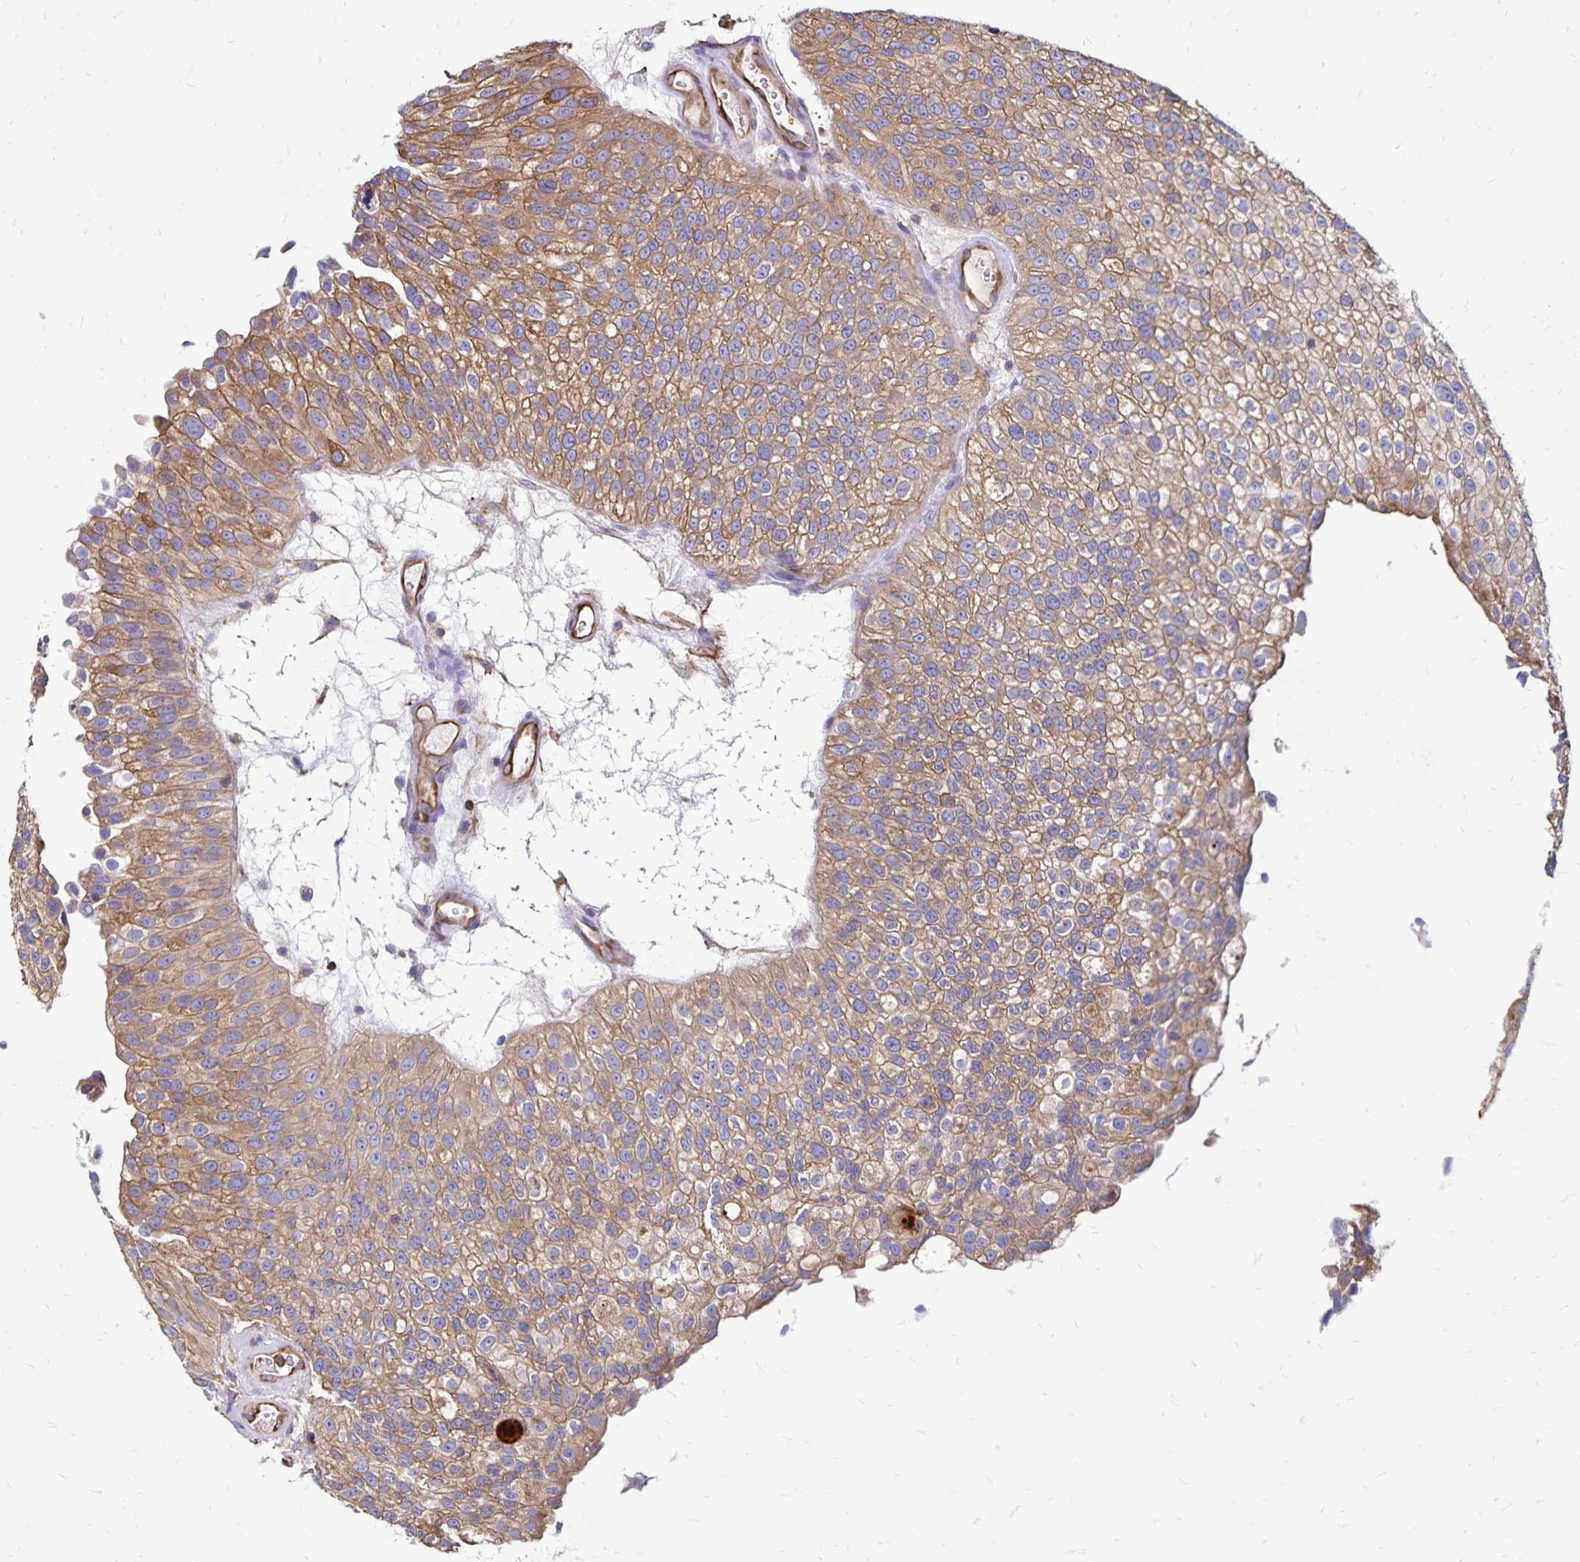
{"staining": {"intensity": "moderate", "quantity": ">75%", "location": "cytoplasmic/membranous"}, "tissue": "urothelial cancer", "cell_type": "Tumor cells", "image_type": "cancer", "snomed": [{"axis": "morphology", "description": "Urothelial carcinoma, NOS"}, {"axis": "topography", "description": "Urinary bladder"}], "caption": "Immunohistochemical staining of transitional cell carcinoma shows medium levels of moderate cytoplasmic/membranous expression in about >75% of tumor cells.", "gene": "RPRML", "patient": {"sex": "male", "age": 87}}